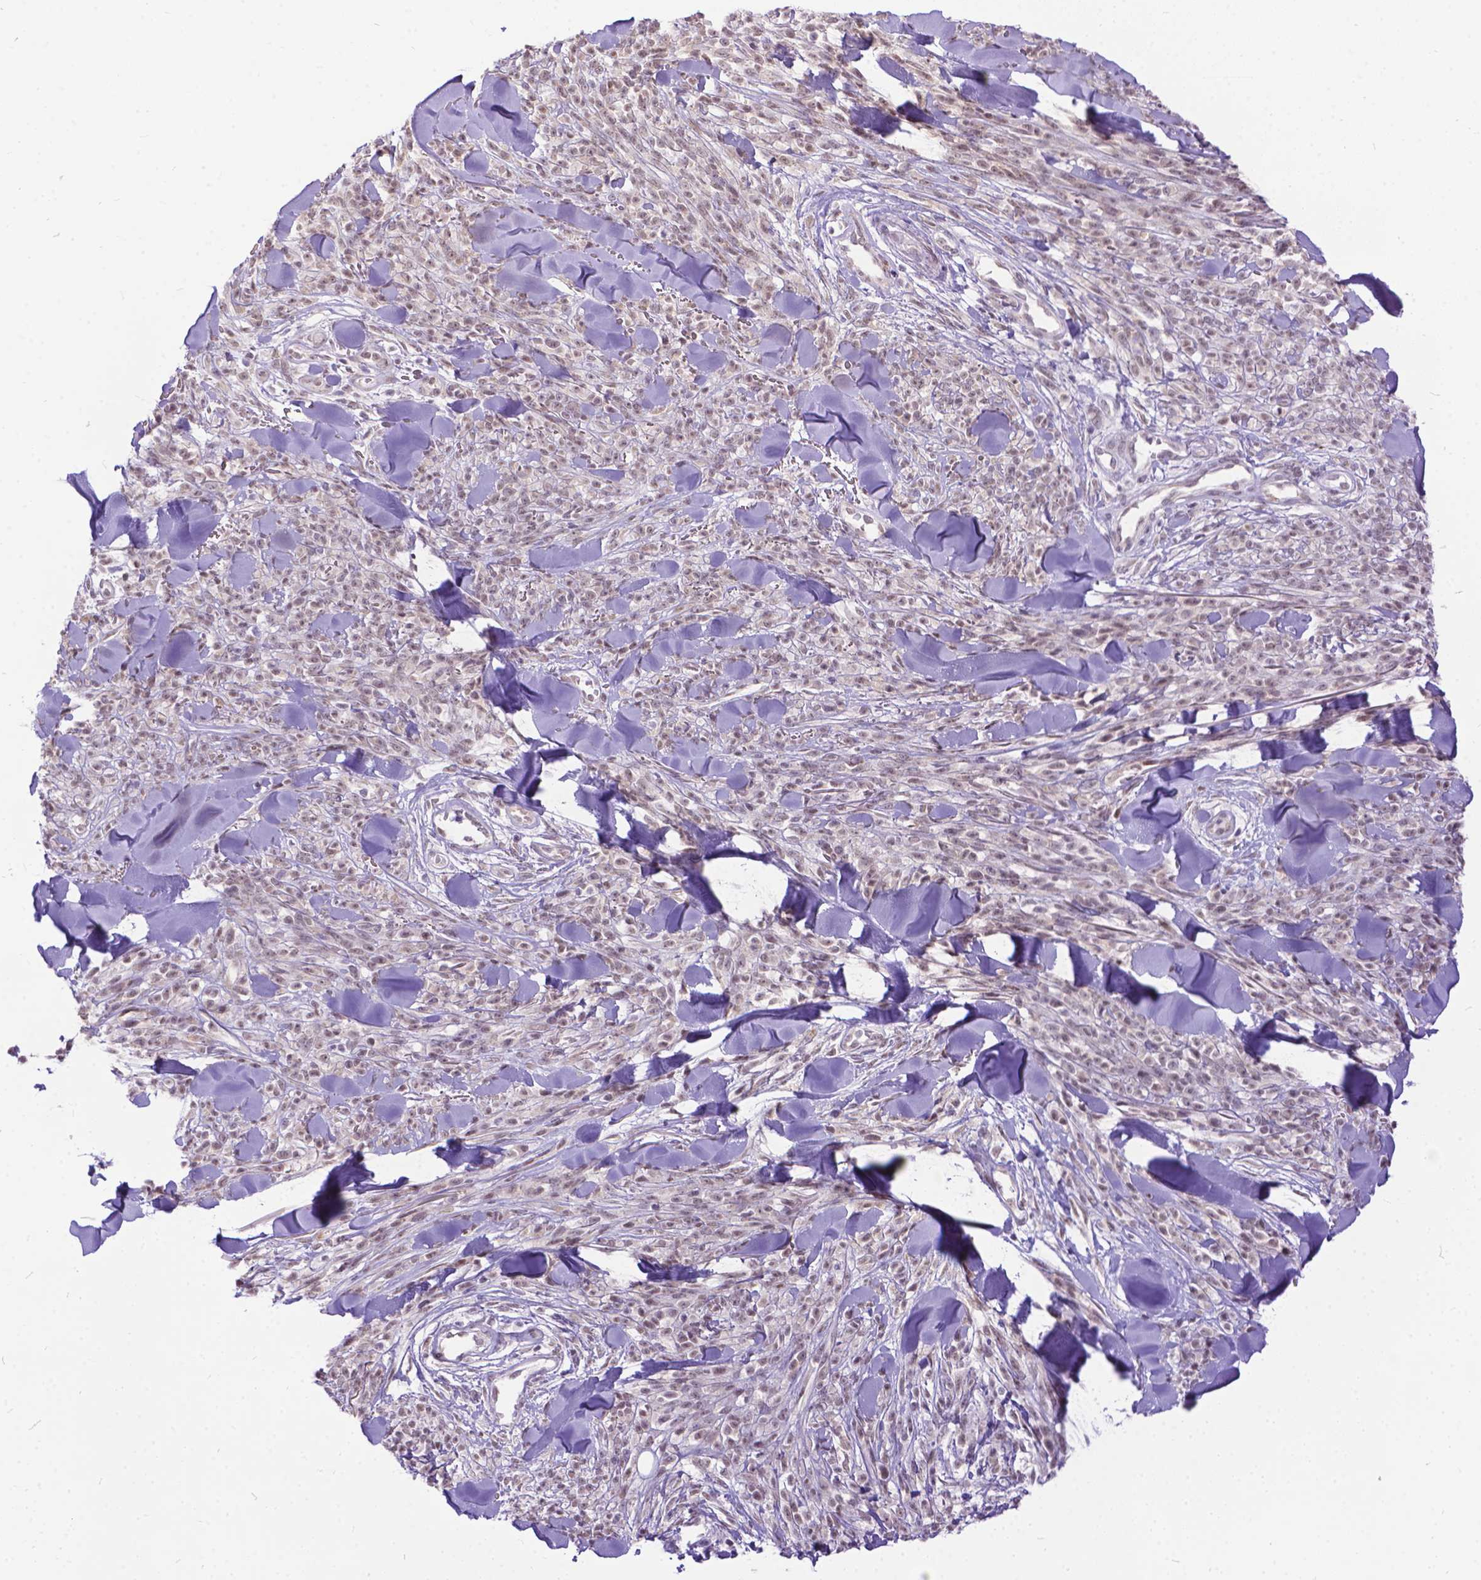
{"staining": {"intensity": "weak", "quantity": ">75%", "location": "nuclear"}, "tissue": "melanoma", "cell_type": "Tumor cells", "image_type": "cancer", "snomed": [{"axis": "morphology", "description": "Malignant melanoma, NOS"}, {"axis": "topography", "description": "Skin"}, {"axis": "topography", "description": "Skin of trunk"}], "caption": "Tumor cells display low levels of weak nuclear staining in approximately >75% of cells in human melanoma. The staining was performed using DAB, with brown indicating positive protein expression. Nuclei are stained blue with hematoxylin.", "gene": "FAM124B", "patient": {"sex": "male", "age": 74}}